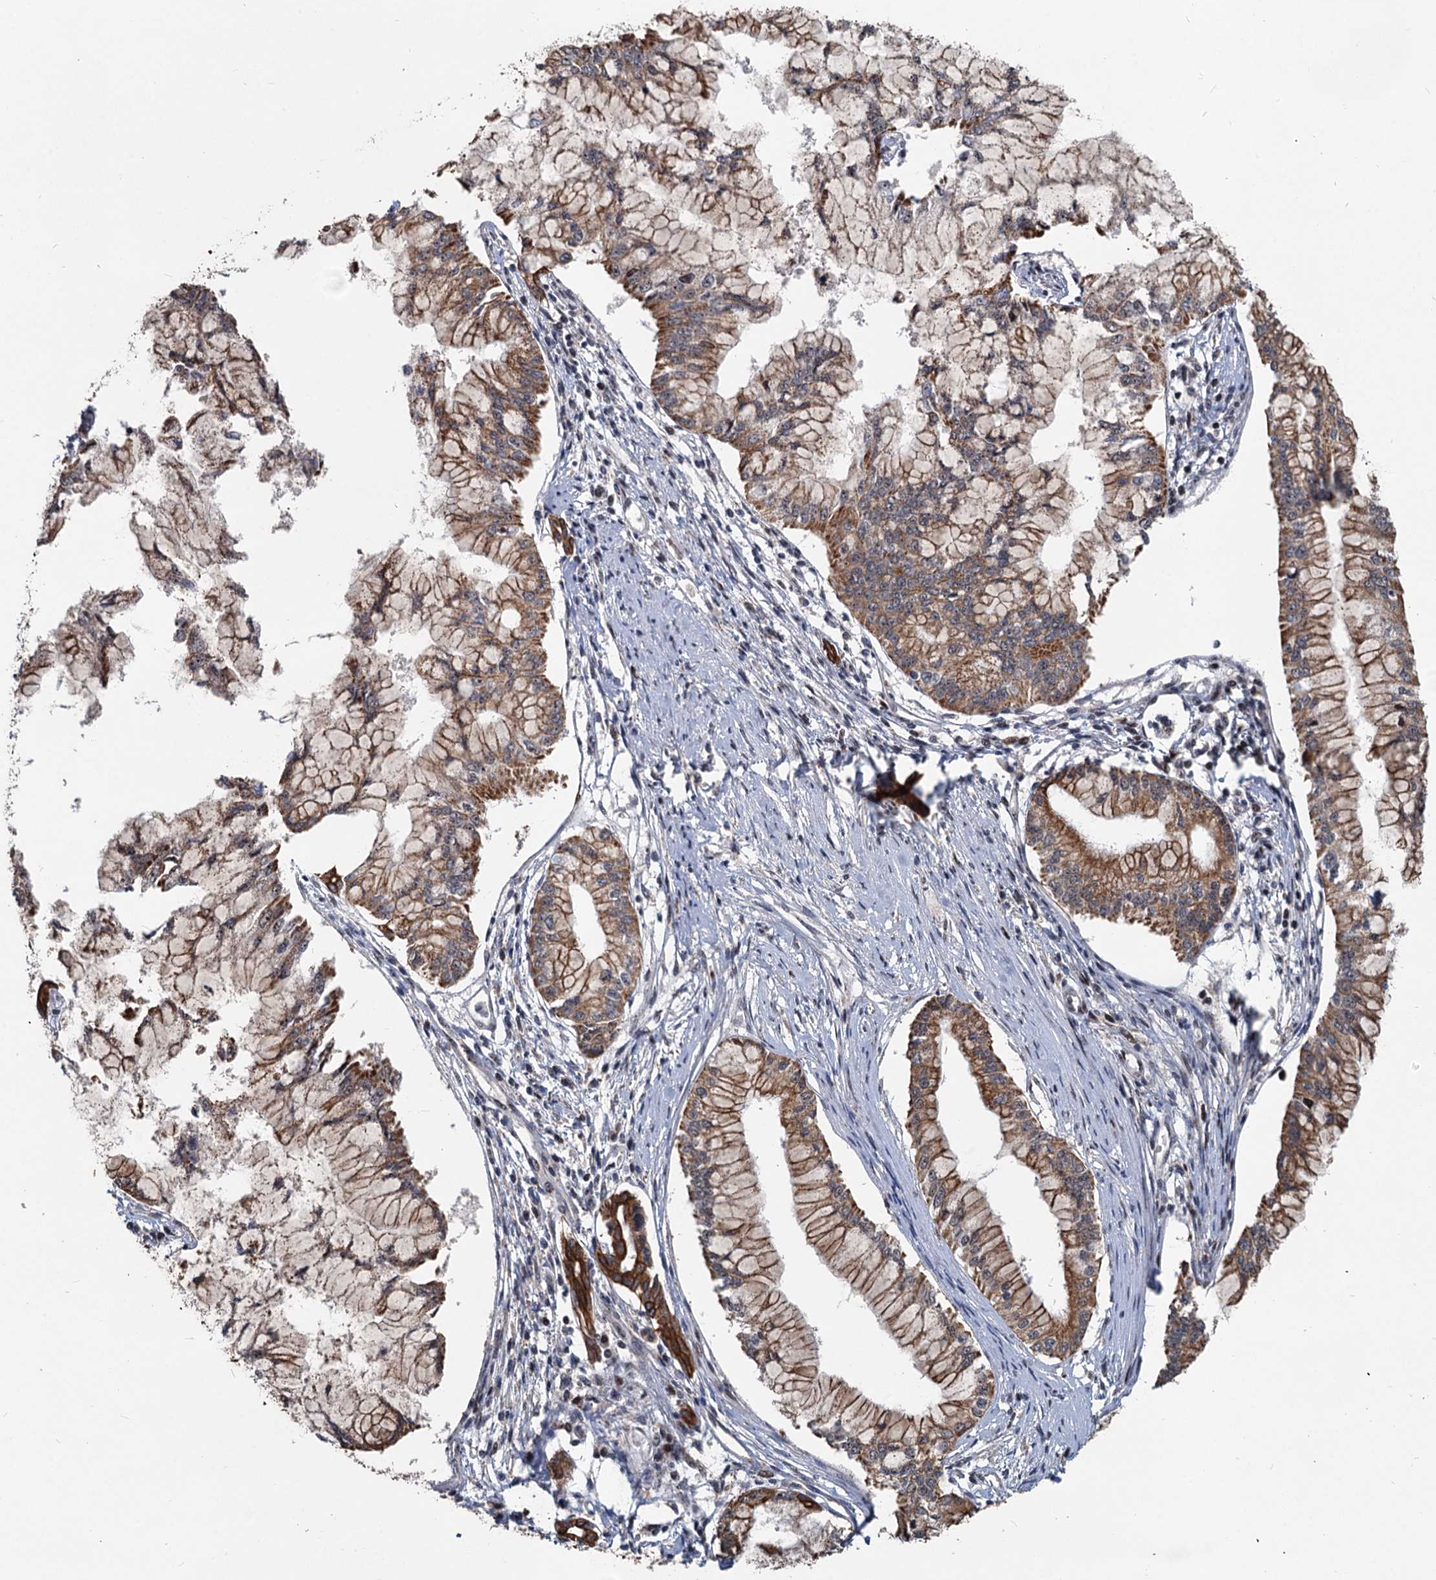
{"staining": {"intensity": "moderate", "quantity": ">75%", "location": "cytoplasmic/membranous"}, "tissue": "pancreatic cancer", "cell_type": "Tumor cells", "image_type": "cancer", "snomed": [{"axis": "morphology", "description": "Adenocarcinoma, NOS"}, {"axis": "topography", "description": "Pancreas"}], "caption": "Human pancreatic cancer (adenocarcinoma) stained with a protein marker shows moderate staining in tumor cells.", "gene": "RITA1", "patient": {"sex": "male", "age": 46}}